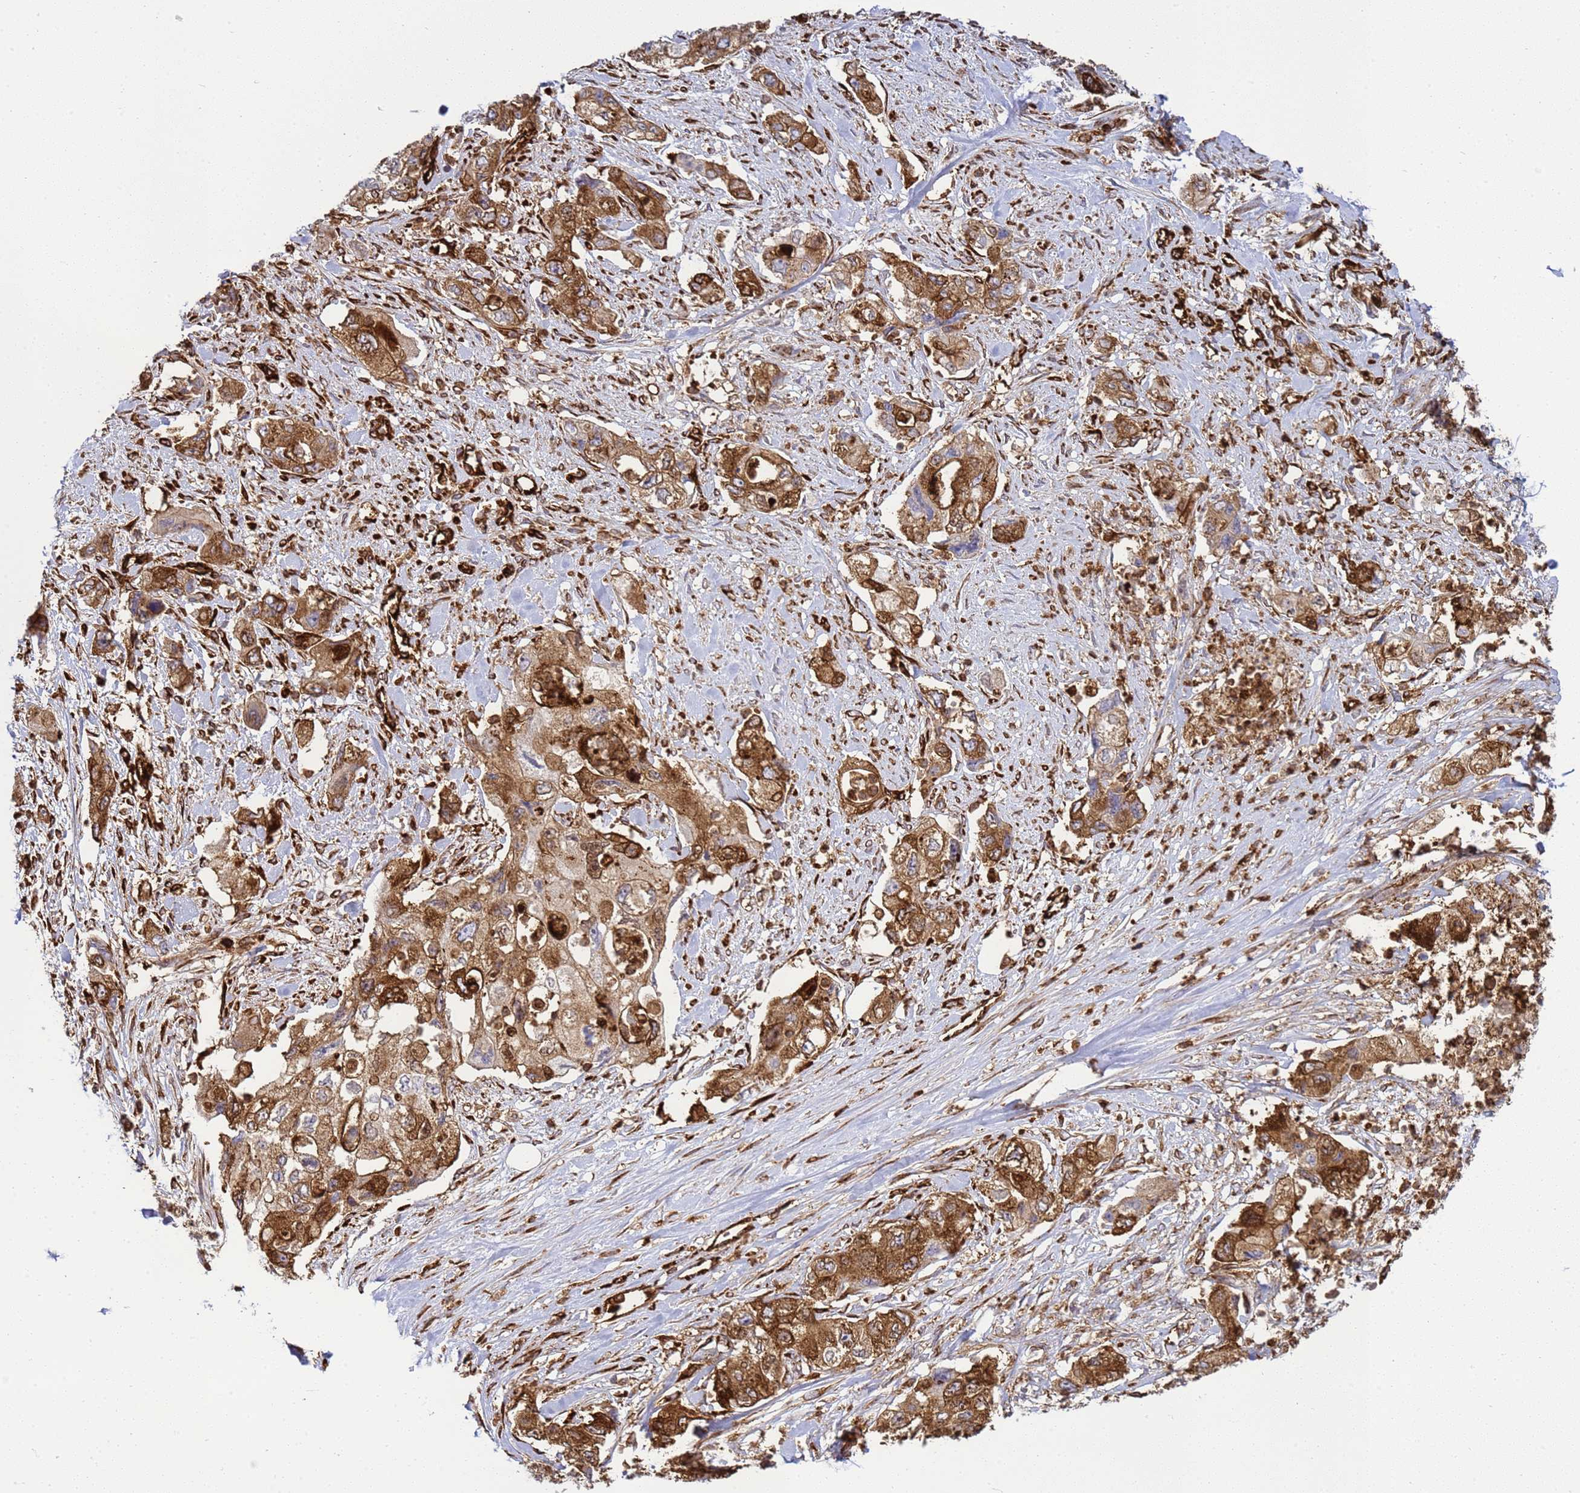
{"staining": {"intensity": "moderate", "quantity": ">75%", "location": "cytoplasmic/membranous"}, "tissue": "pancreatic cancer", "cell_type": "Tumor cells", "image_type": "cancer", "snomed": [{"axis": "morphology", "description": "Adenocarcinoma, NOS"}, {"axis": "topography", "description": "Pancreas"}], "caption": "Adenocarcinoma (pancreatic) stained for a protein (brown) exhibits moderate cytoplasmic/membranous positive staining in about >75% of tumor cells.", "gene": "ZBTB8OS", "patient": {"sex": "female", "age": 73}}